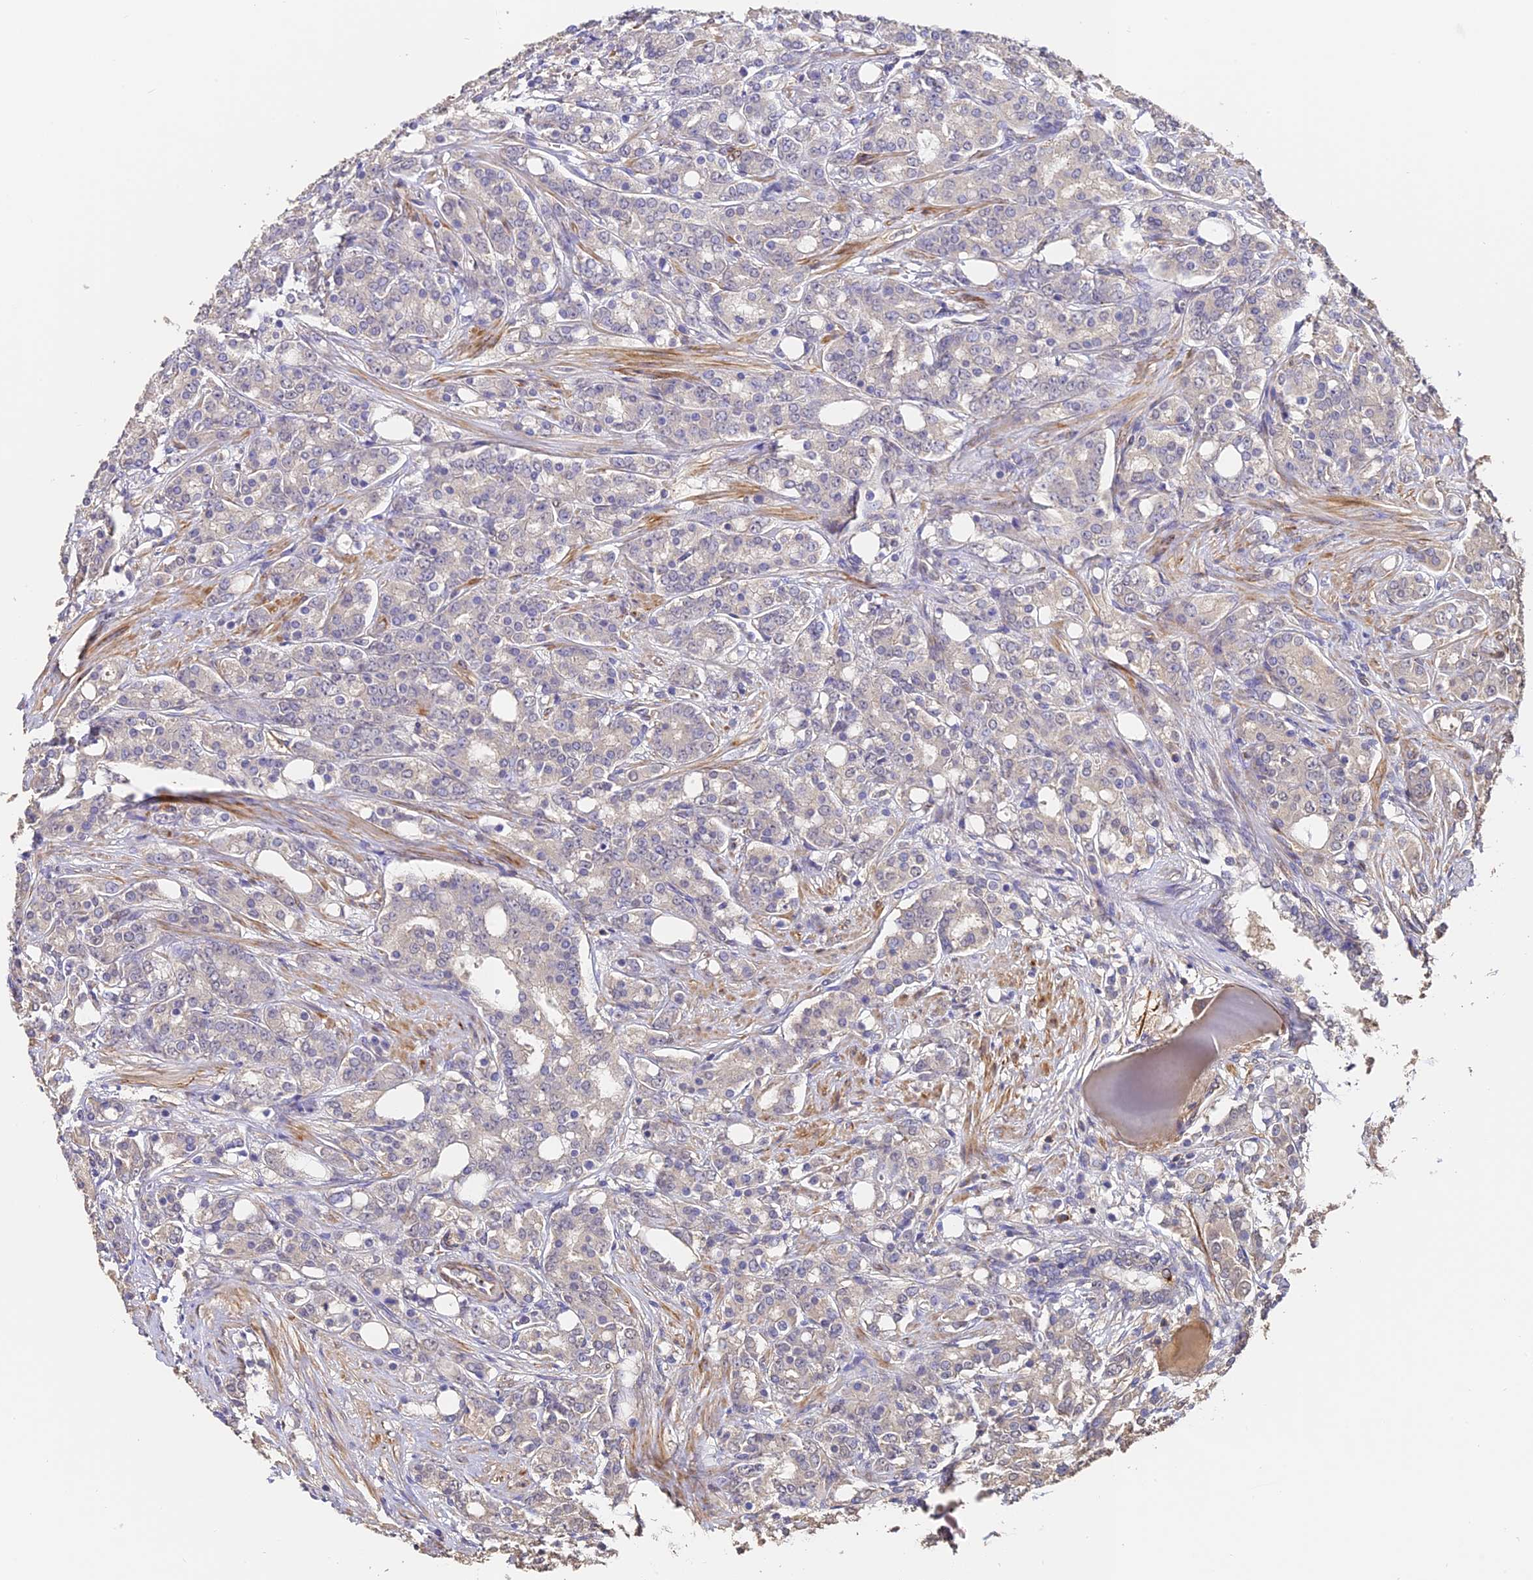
{"staining": {"intensity": "negative", "quantity": "none", "location": "none"}, "tissue": "prostate cancer", "cell_type": "Tumor cells", "image_type": "cancer", "snomed": [{"axis": "morphology", "description": "Adenocarcinoma, High grade"}, {"axis": "topography", "description": "Prostate"}], "caption": "The photomicrograph displays no staining of tumor cells in prostate cancer.", "gene": "SLC11A1", "patient": {"sex": "male", "age": 62}}